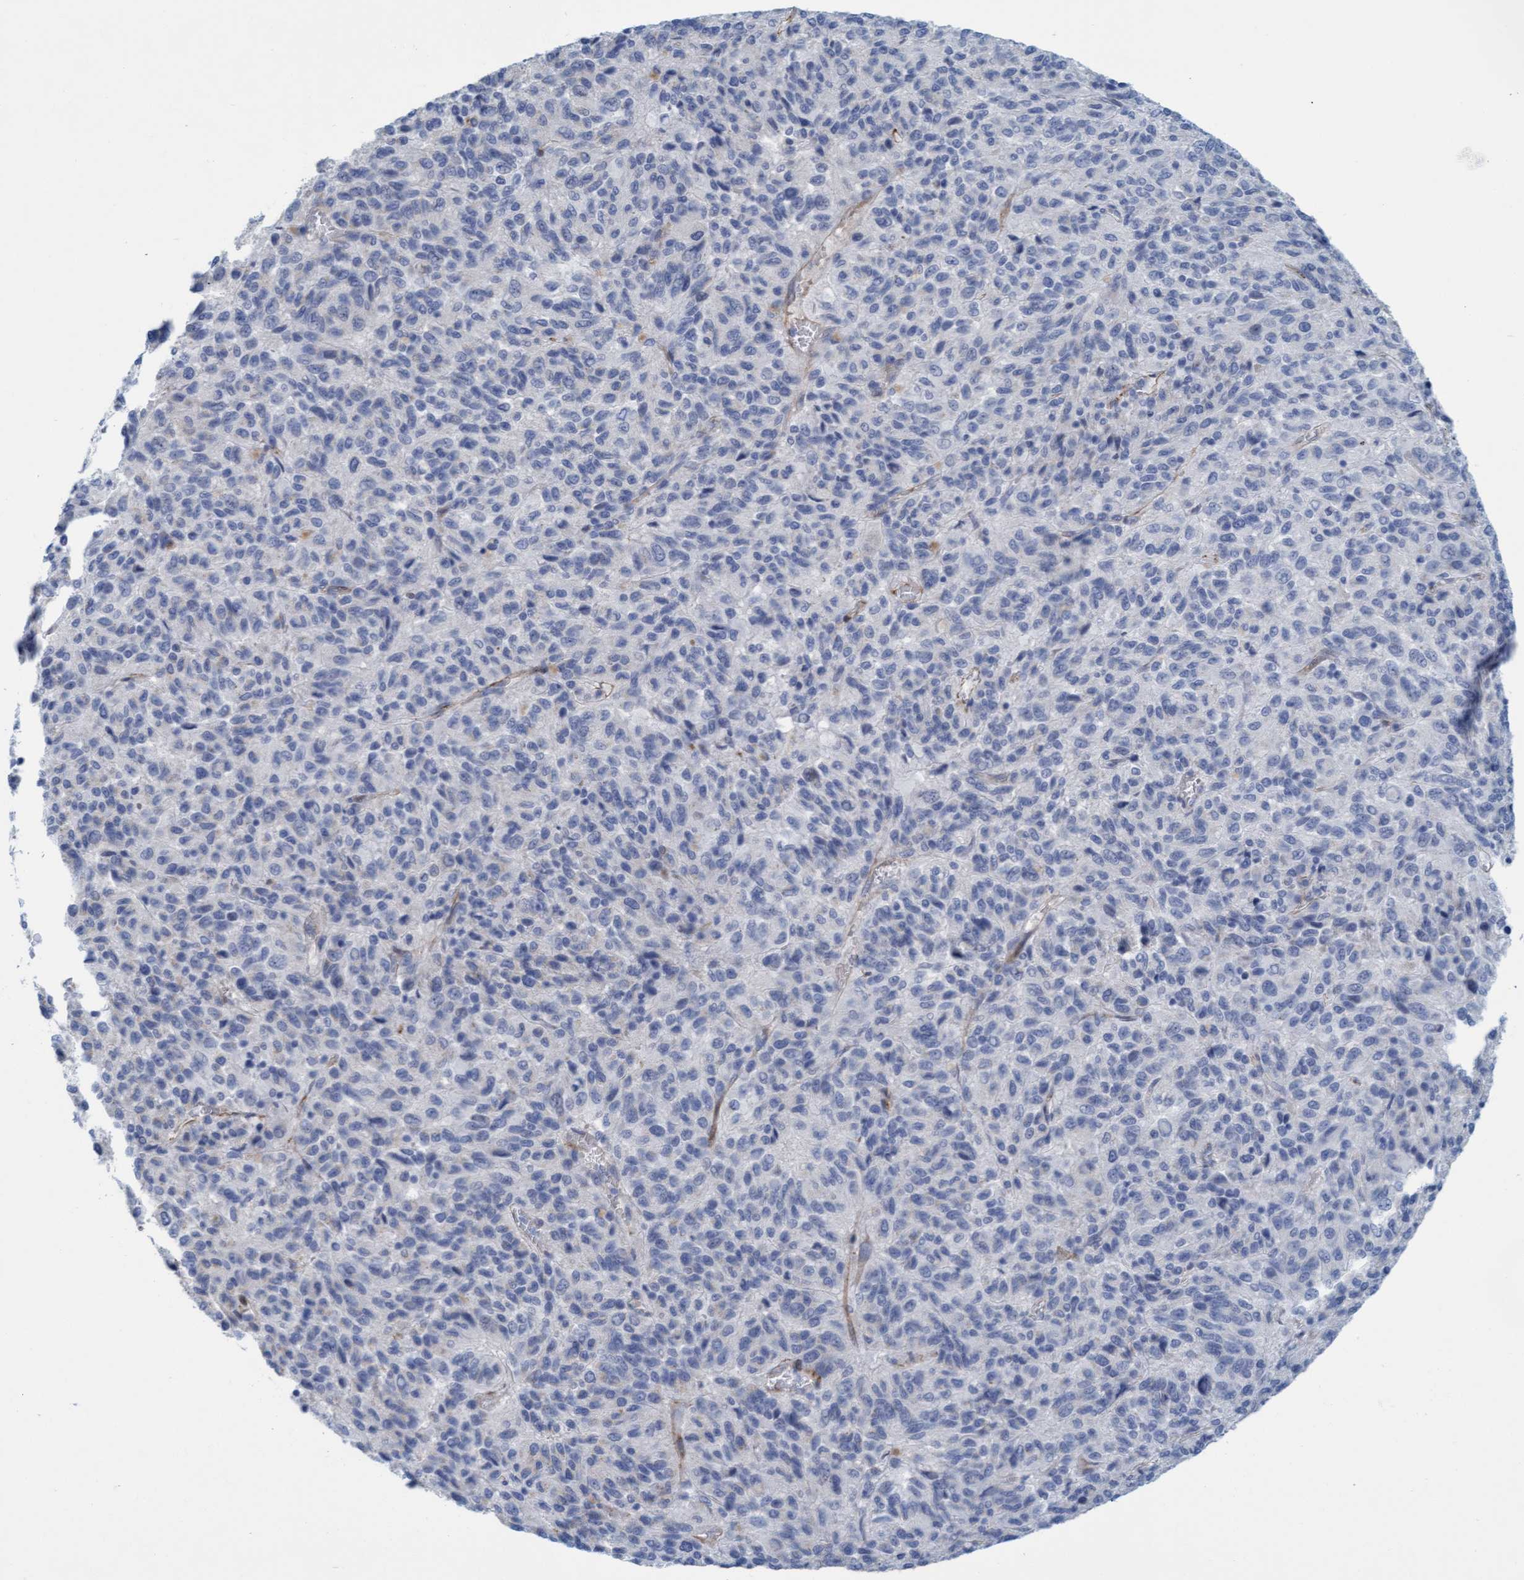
{"staining": {"intensity": "negative", "quantity": "none", "location": "none"}, "tissue": "melanoma", "cell_type": "Tumor cells", "image_type": "cancer", "snomed": [{"axis": "morphology", "description": "Malignant melanoma, Metastatic site"}, {"axis": "topography", "description": "Lung"}], "caption": "Immunohistochemical staining of malignant melanoma (metastatic site) reveals no significant positivity in tumor cells.", "gene": "MTFR1", "patient": {"sex": "male", "age": 64}}